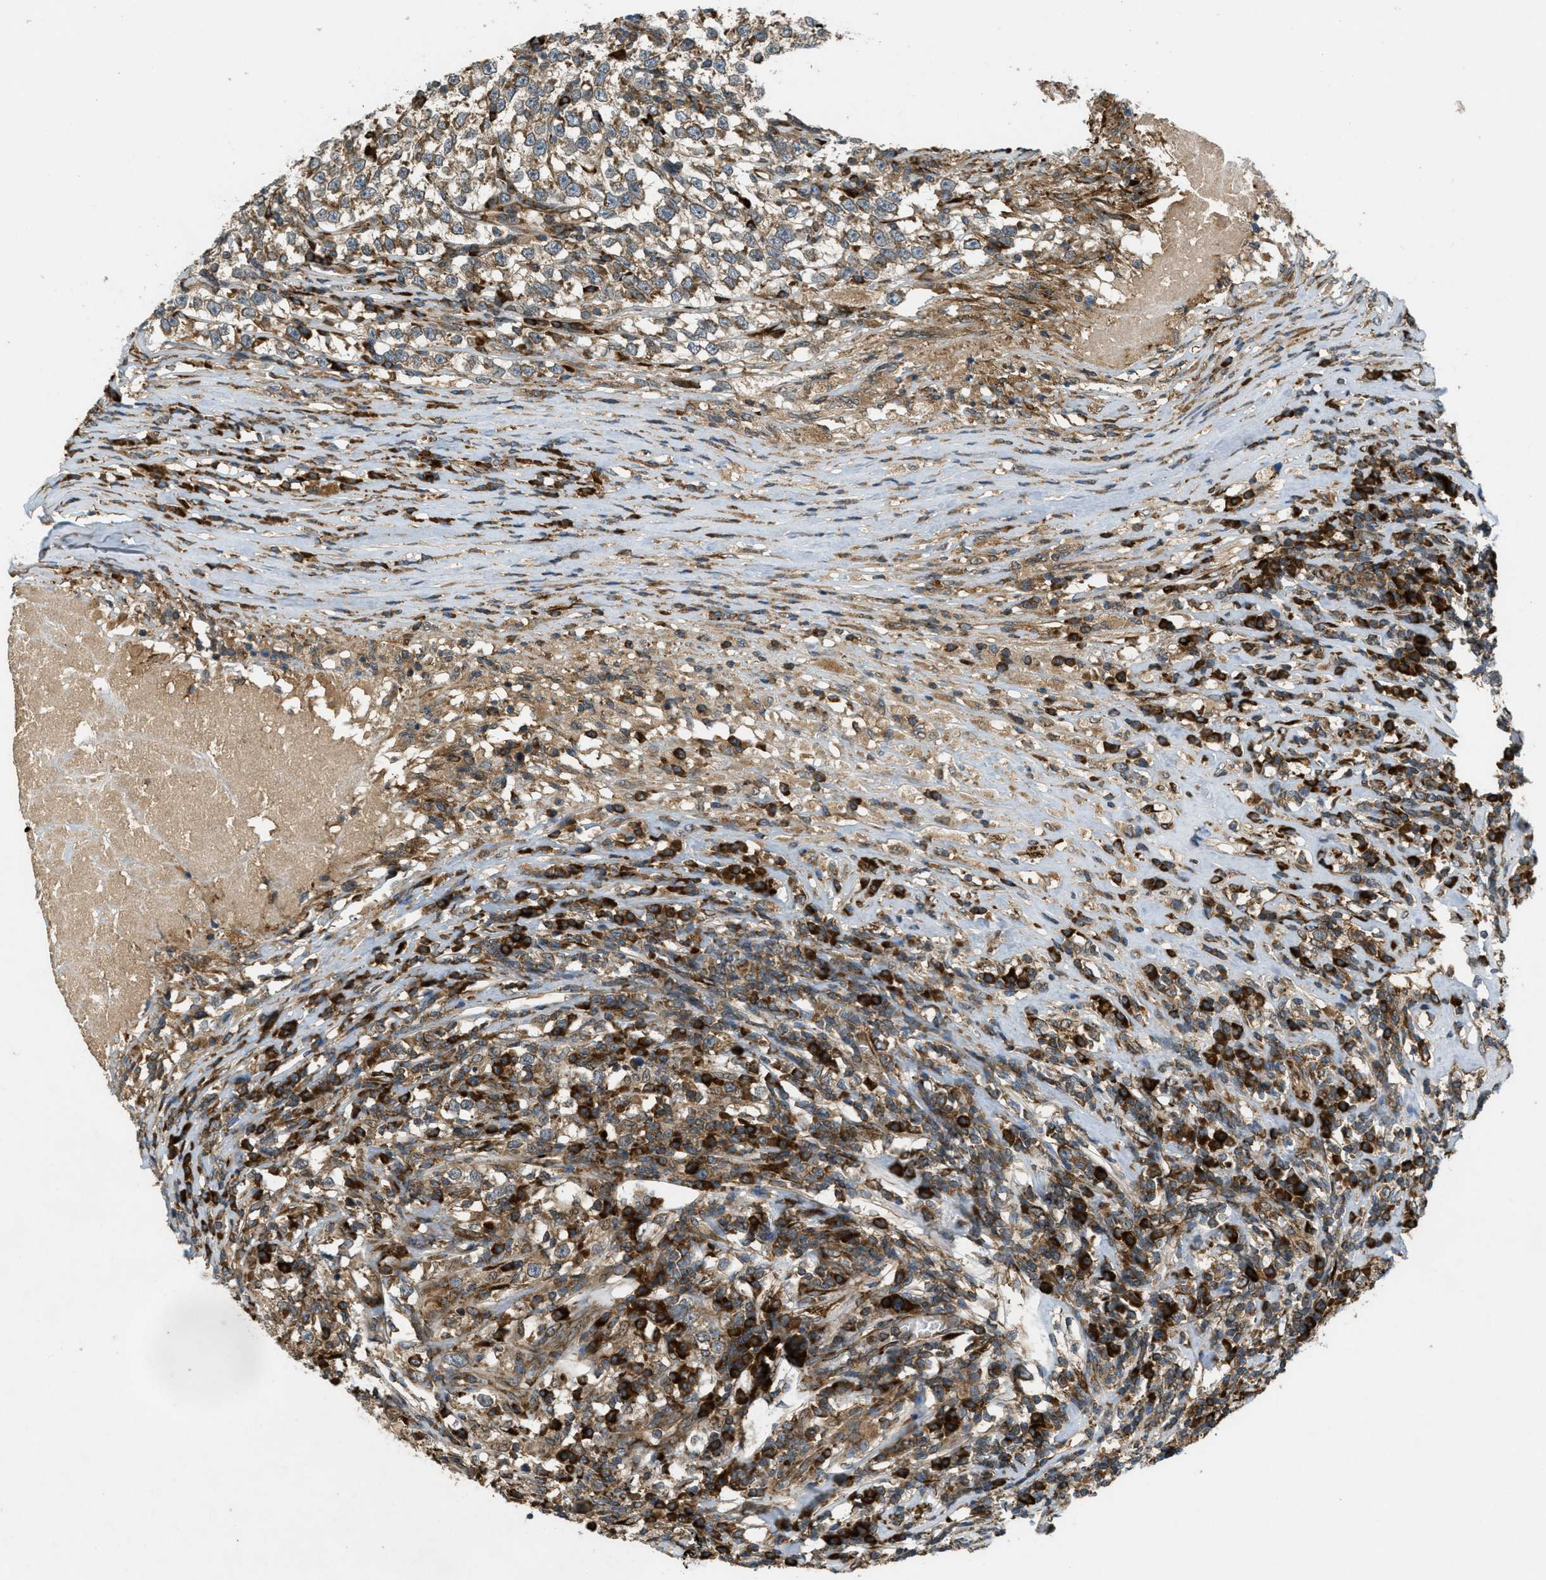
{"staining": {"intensity": "weak", "quantity": ">75%", "location": "cytoplasmic/membranous"}, "tissue": "testis cancer", "cell_type": "Tumor cells", "image_type": "cancer", "snomed": [{"axis": "morphology", "description": "Normal tissue, NOS"}, {"axis": "morphology", "description": "Seminoma, NOS"}, {"axis": "topography", "description": "Testis"}], "caption": "Immunohistochemistry photomicrograph of seminoma (testis) stained for a protein (brown), which exhibits low levels of weak cytoplasmic/membranous expression in approximately >75% of tumor cells.", "gene": "PCDH18", "patient": {"sex": "male", "age": 43}}